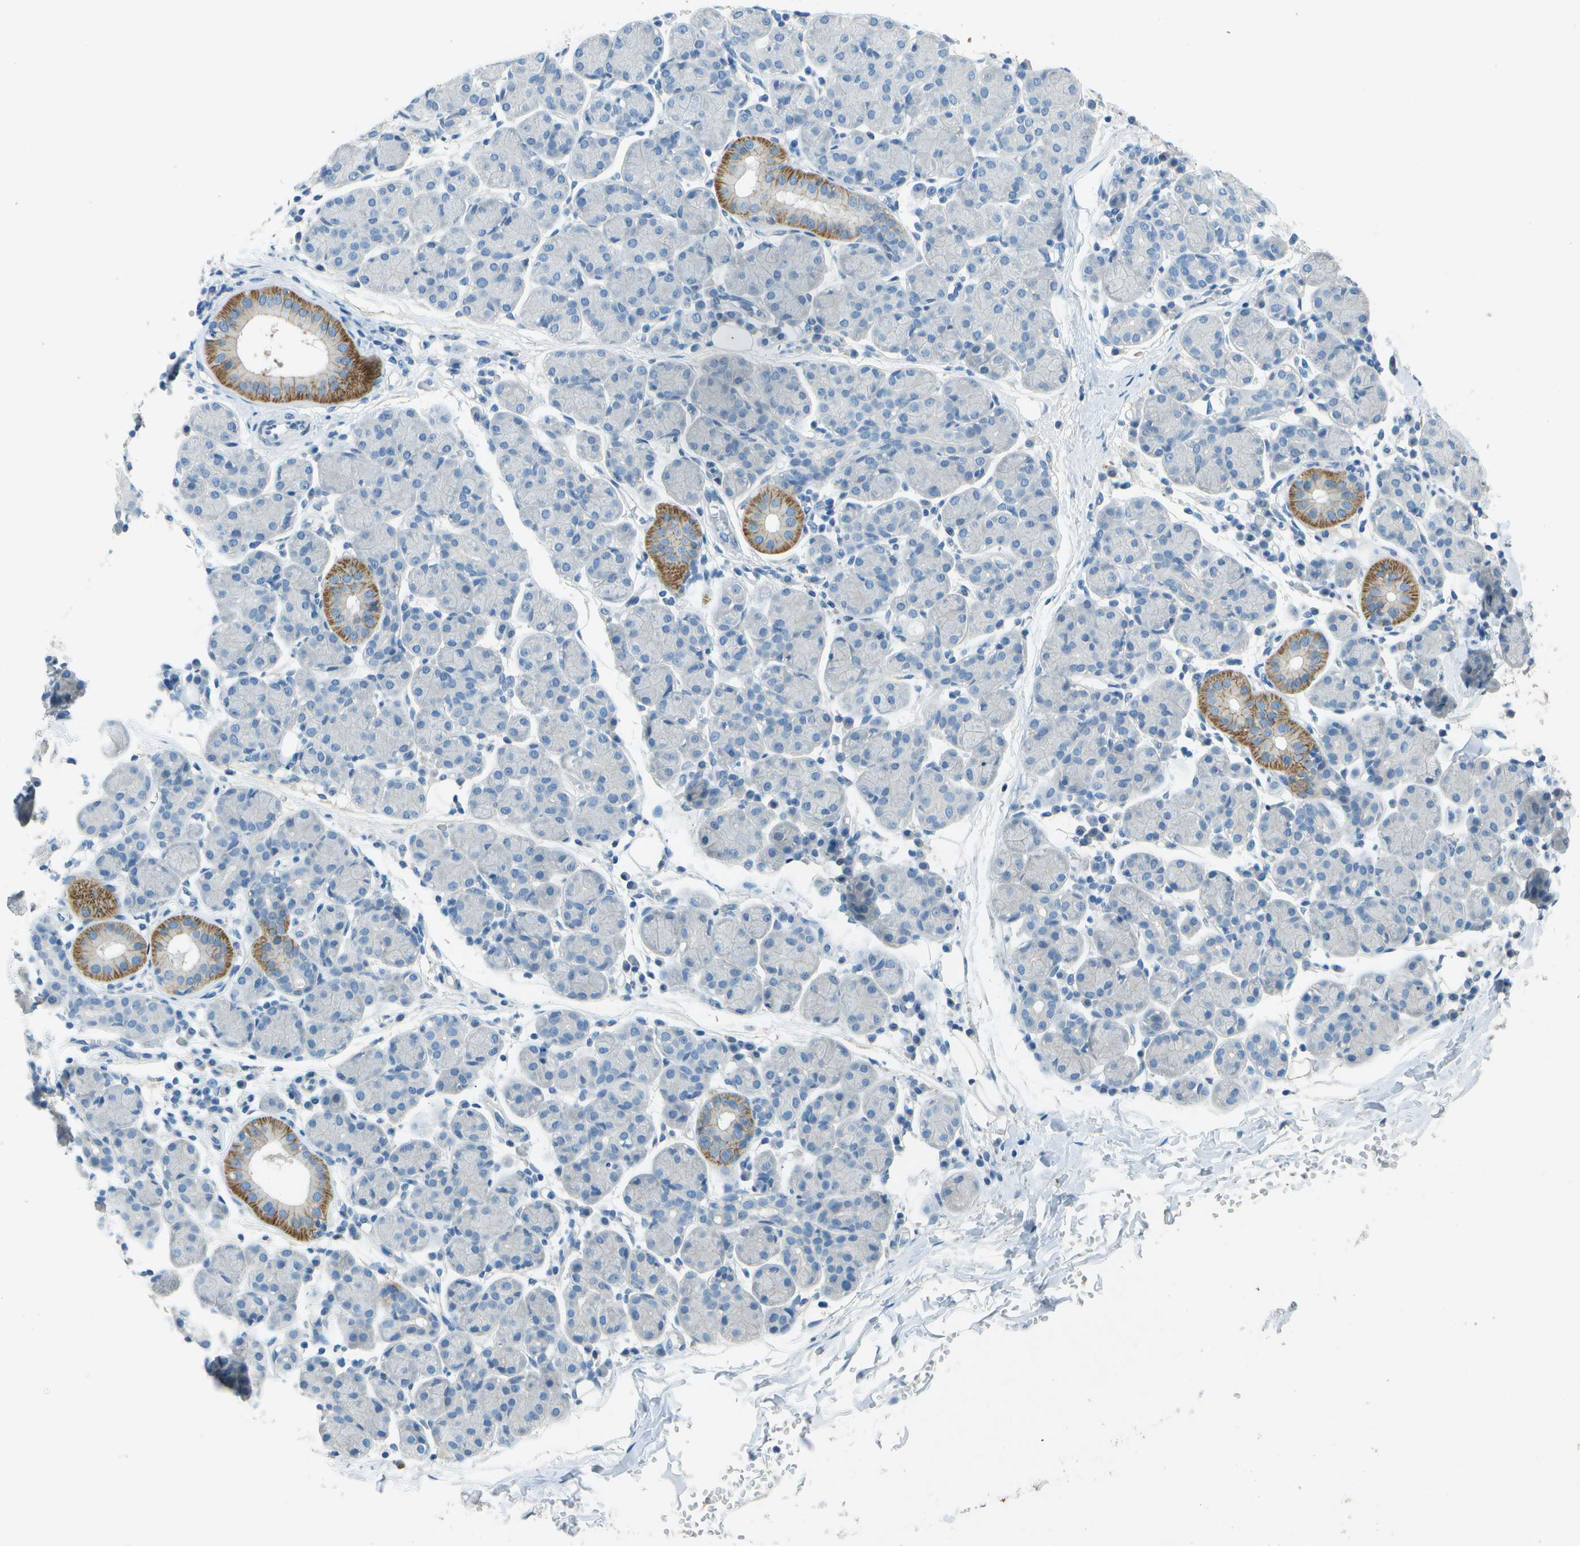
{"staining": {"intensity": "moderate", "quantity": "<25%", "location": "cytoplasmic/membranous"}, "tissue": "salivary gland", "cell_type": "Glandular cells", "image_type": "normal", "snomed": [{"axis": "morphology", "description": "Normal tissue, NOS"}, {"axis": "morphology", "description": "Inflammation, NOS"}, {"axis": "topography", "description": "Lymph node"}, {"axis": "topography", "description": "Salivary gland"}], "caption": "Protein staining displays moderate cytoplasmic/membranous expression in about <25% of glandular cells in benign salivary gland.", "gene": "LGI2", "patient": {"sex": "male", "age": 3}}